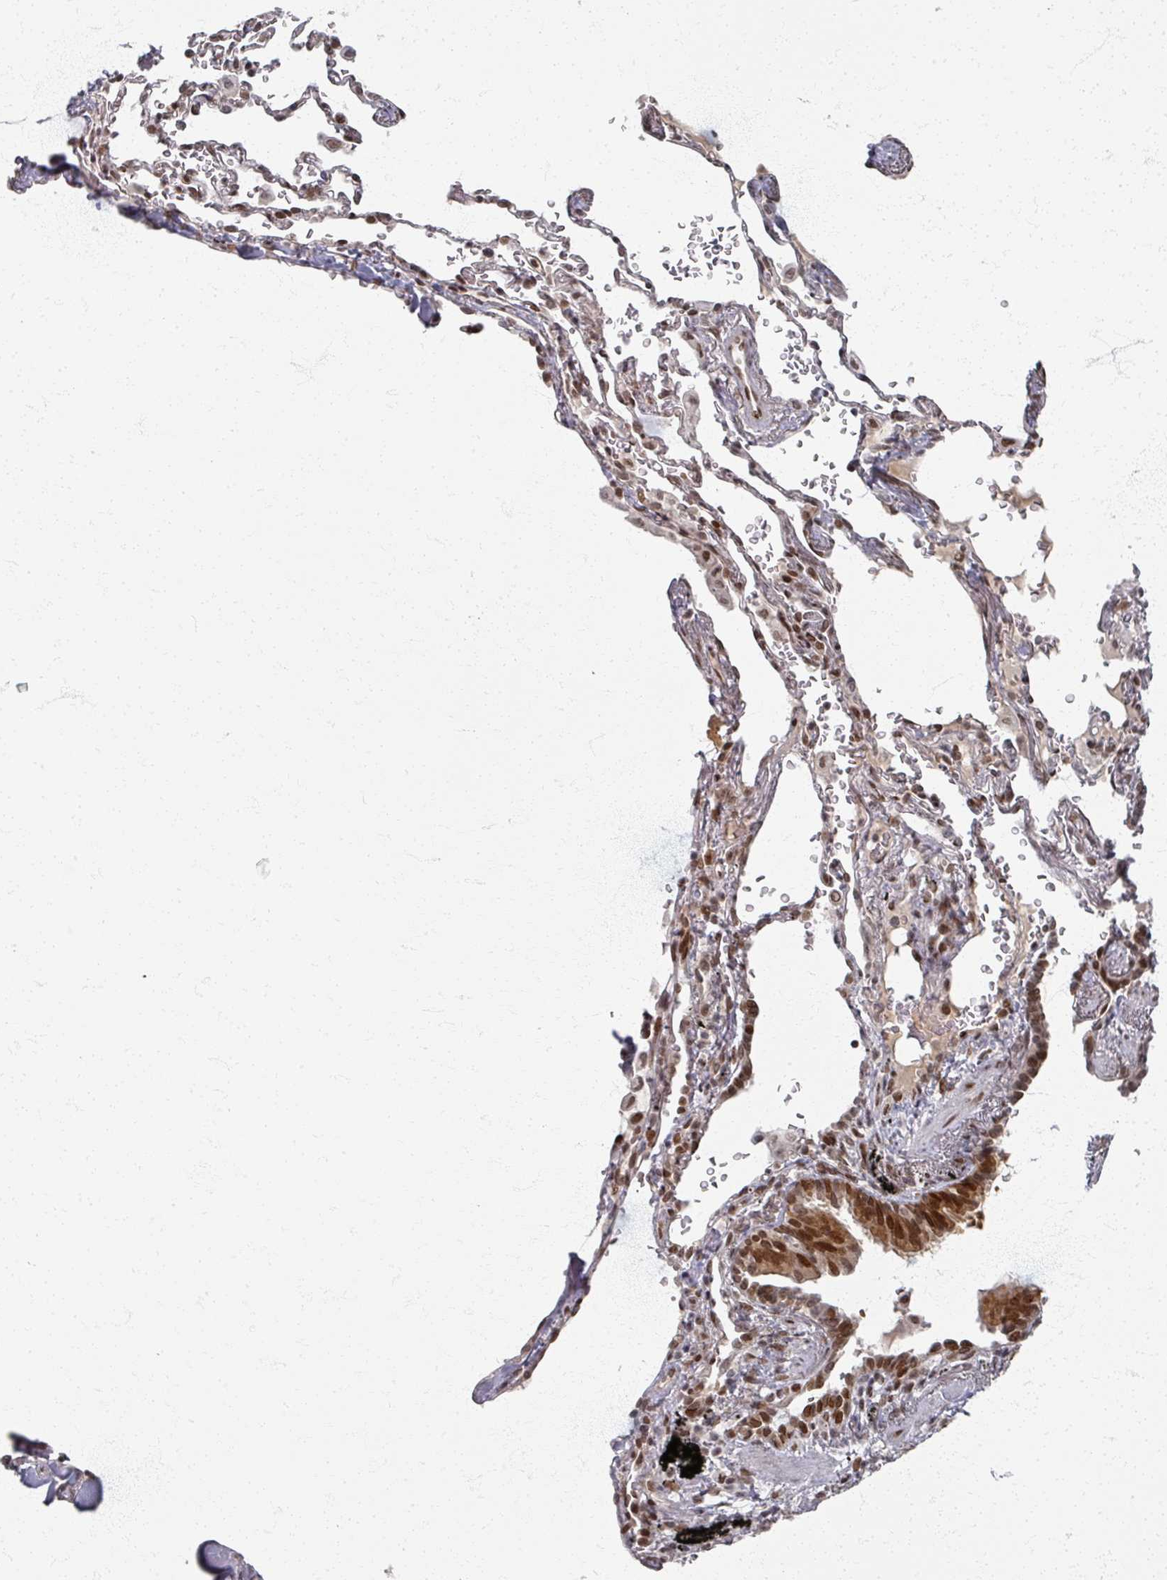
{"staining": {"intensity": "negative", "quantity": "none", "location": "none"}, "tissue": "soft tissue", "cell_type": "Fibroblasts", "image_type": "normal", "snomed": [{"axis": "morphology", "description": "Normal tissue, NOS"}, {"axis": "topography", "description": "Cartilage tissue"}, {"axis": "topography", "description": "Bronchus"}], "caption": "An IHC photomicrograph of unremarkable soft tissue is shown. There is no staining in fibroblasts of soft tissue.", "gene": "PSKH1", "patient": {"sex": "female", "age": 72}}